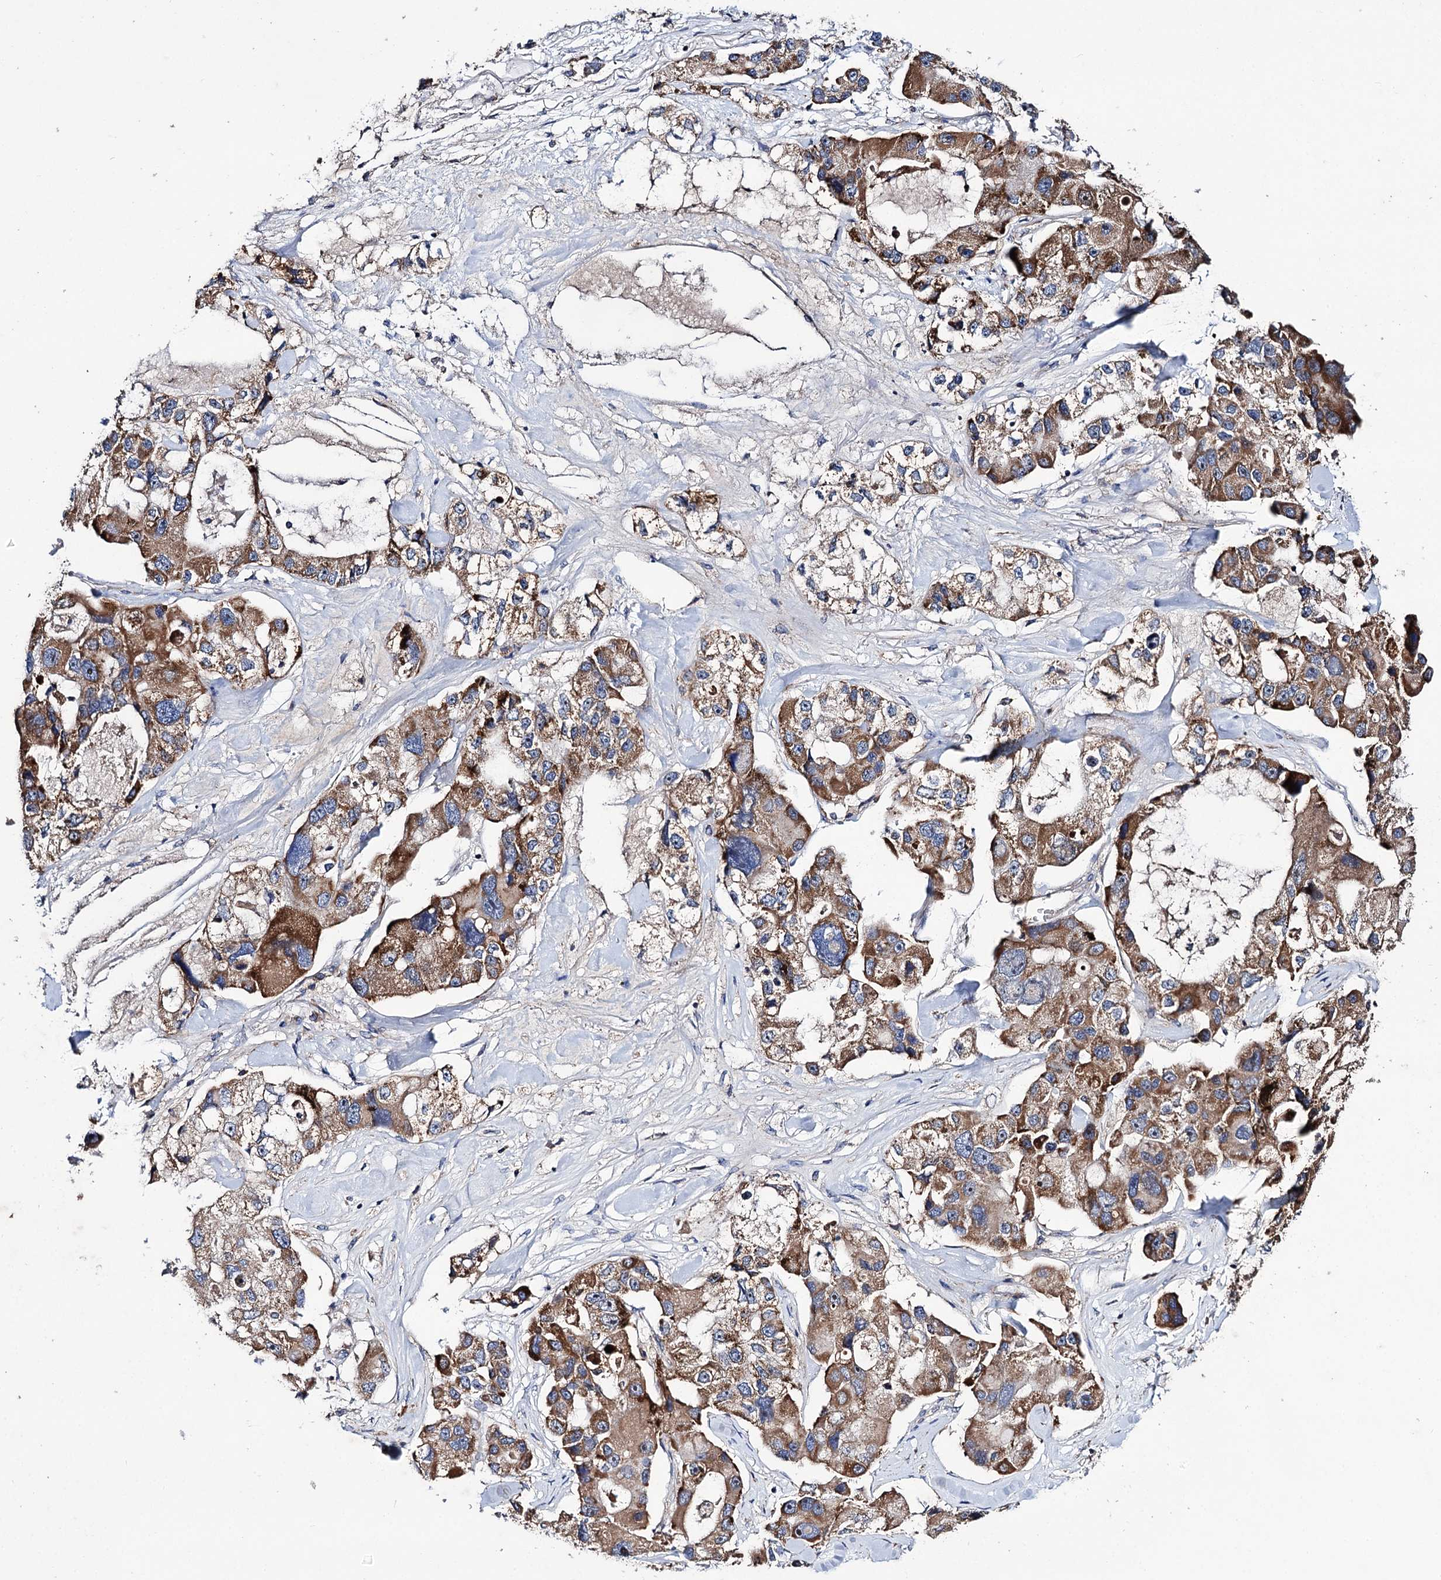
{"staining": {"intensity": "moderate", "quantity": ">75%", "location": "cytoplasmic/membranous"}, "tissue": "lung cancer", "cell_type": "Tumor cells", "image_type": "cancer", "snomed": [{"axis": "morphology", "description": "Adenocarcinoma, NOS"}, {"axis": "topography", "description": "Lung"}], "caption": "This is a micrograph of IHC staining of adenocarcinoma (lung), which shows moderate staining in the cytoplasmic/membranous of tumor cells.", "gene": "CLPB", "patient": {"sex": "female", "age": 54}}